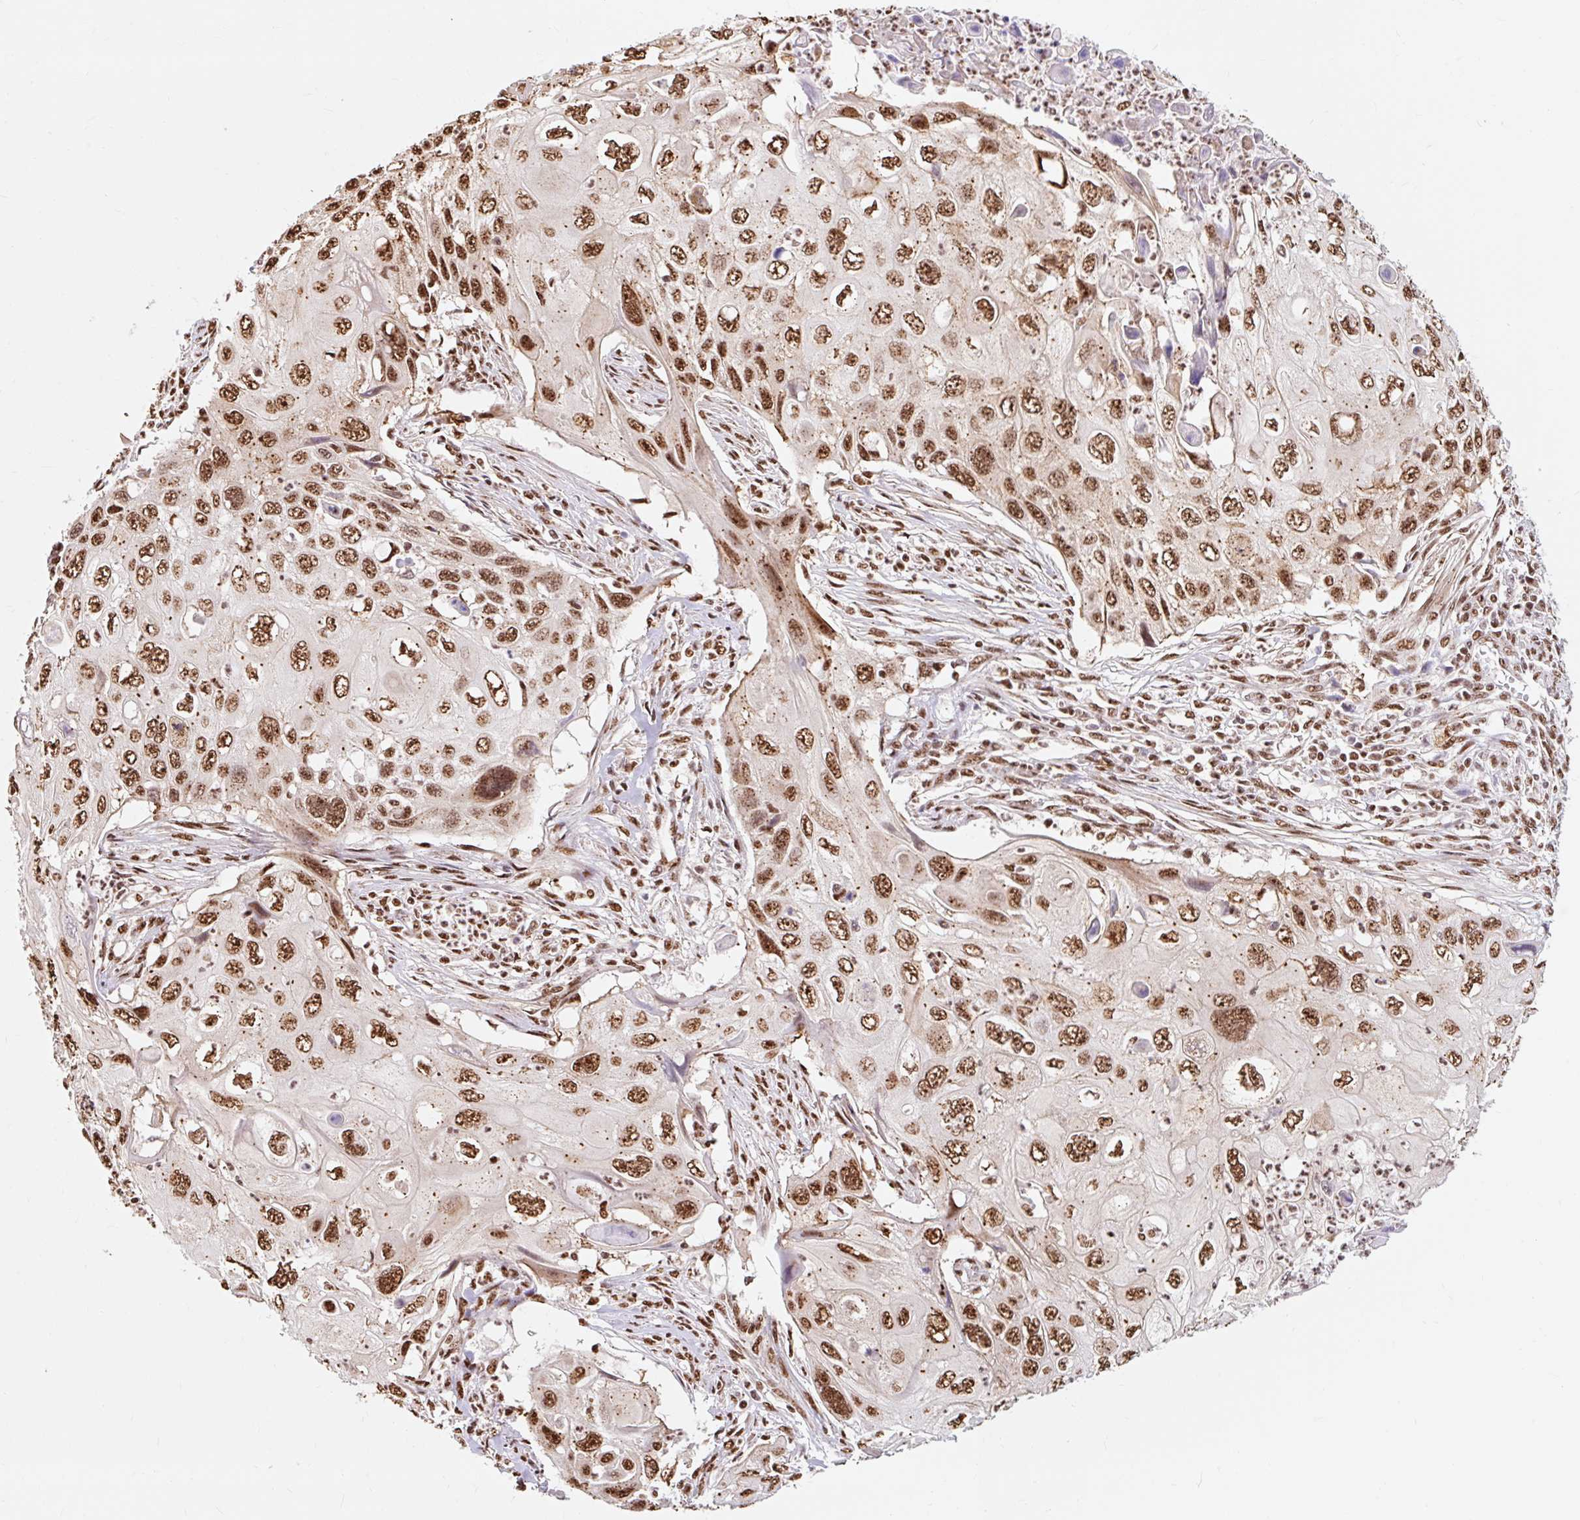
{"staining": {"intensity": "moderate", "quantity": ">75%", "location": "nuclear"}, "tissue": "cervical cancer", "cell_type": "Tumor cells", "image_type": "cancer", "snomed": [{"axis": "morphology", "description": "Squamous cell carcinoma, NOS"}, {"axis": "topography", "description": "Cervix"}], "caption": "Moderate nuclear positivity for a protein is appreciated in about >75% of tumor cells of cervical squamous cell carcinoma using immunohistochemistry.", "gene": "BICRA", "patient": {"sex": "female", "age": 70}}